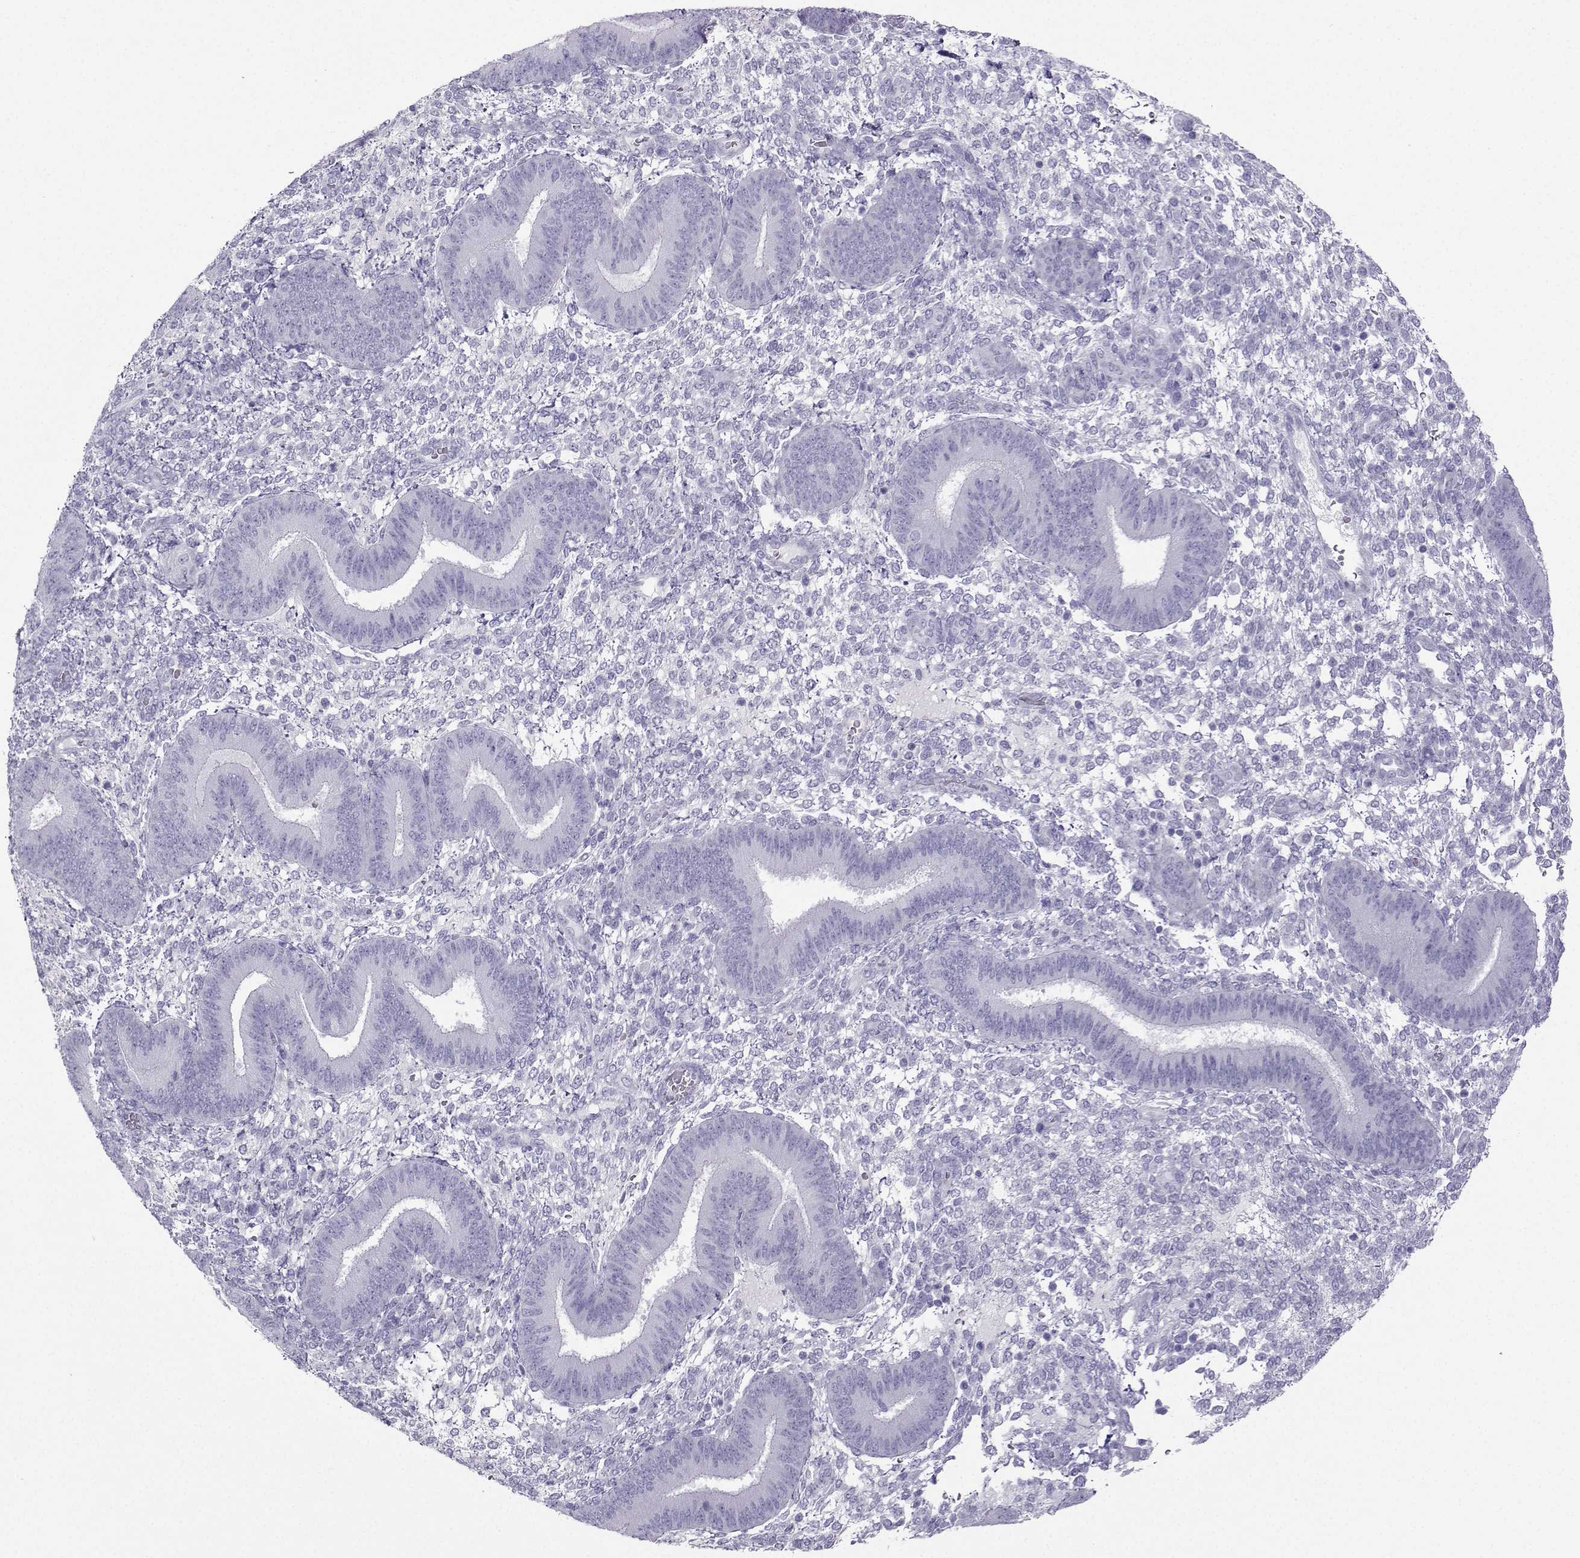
{"staining": {"intensity": "negative", "quantity": "none", "location": "none"}, "tissue": "endometrium", "cell_type": "Cells in endometrial stroma", "image_type": "normal", "snomed": [{"axis": "morphology", "description": "Normal tissue, NOS"}, {"axis": "topography", "description": "Endometrium"}], "caption": "This is a image of IHC staining of unremarkable endometrium, which shows no positivity in cells in endometrial stroma. (Immunohistochemistry, brightfield microscopy, high magnification).", "gene": "FBXO24", "patient": {"sex": "female", "age": 39}}